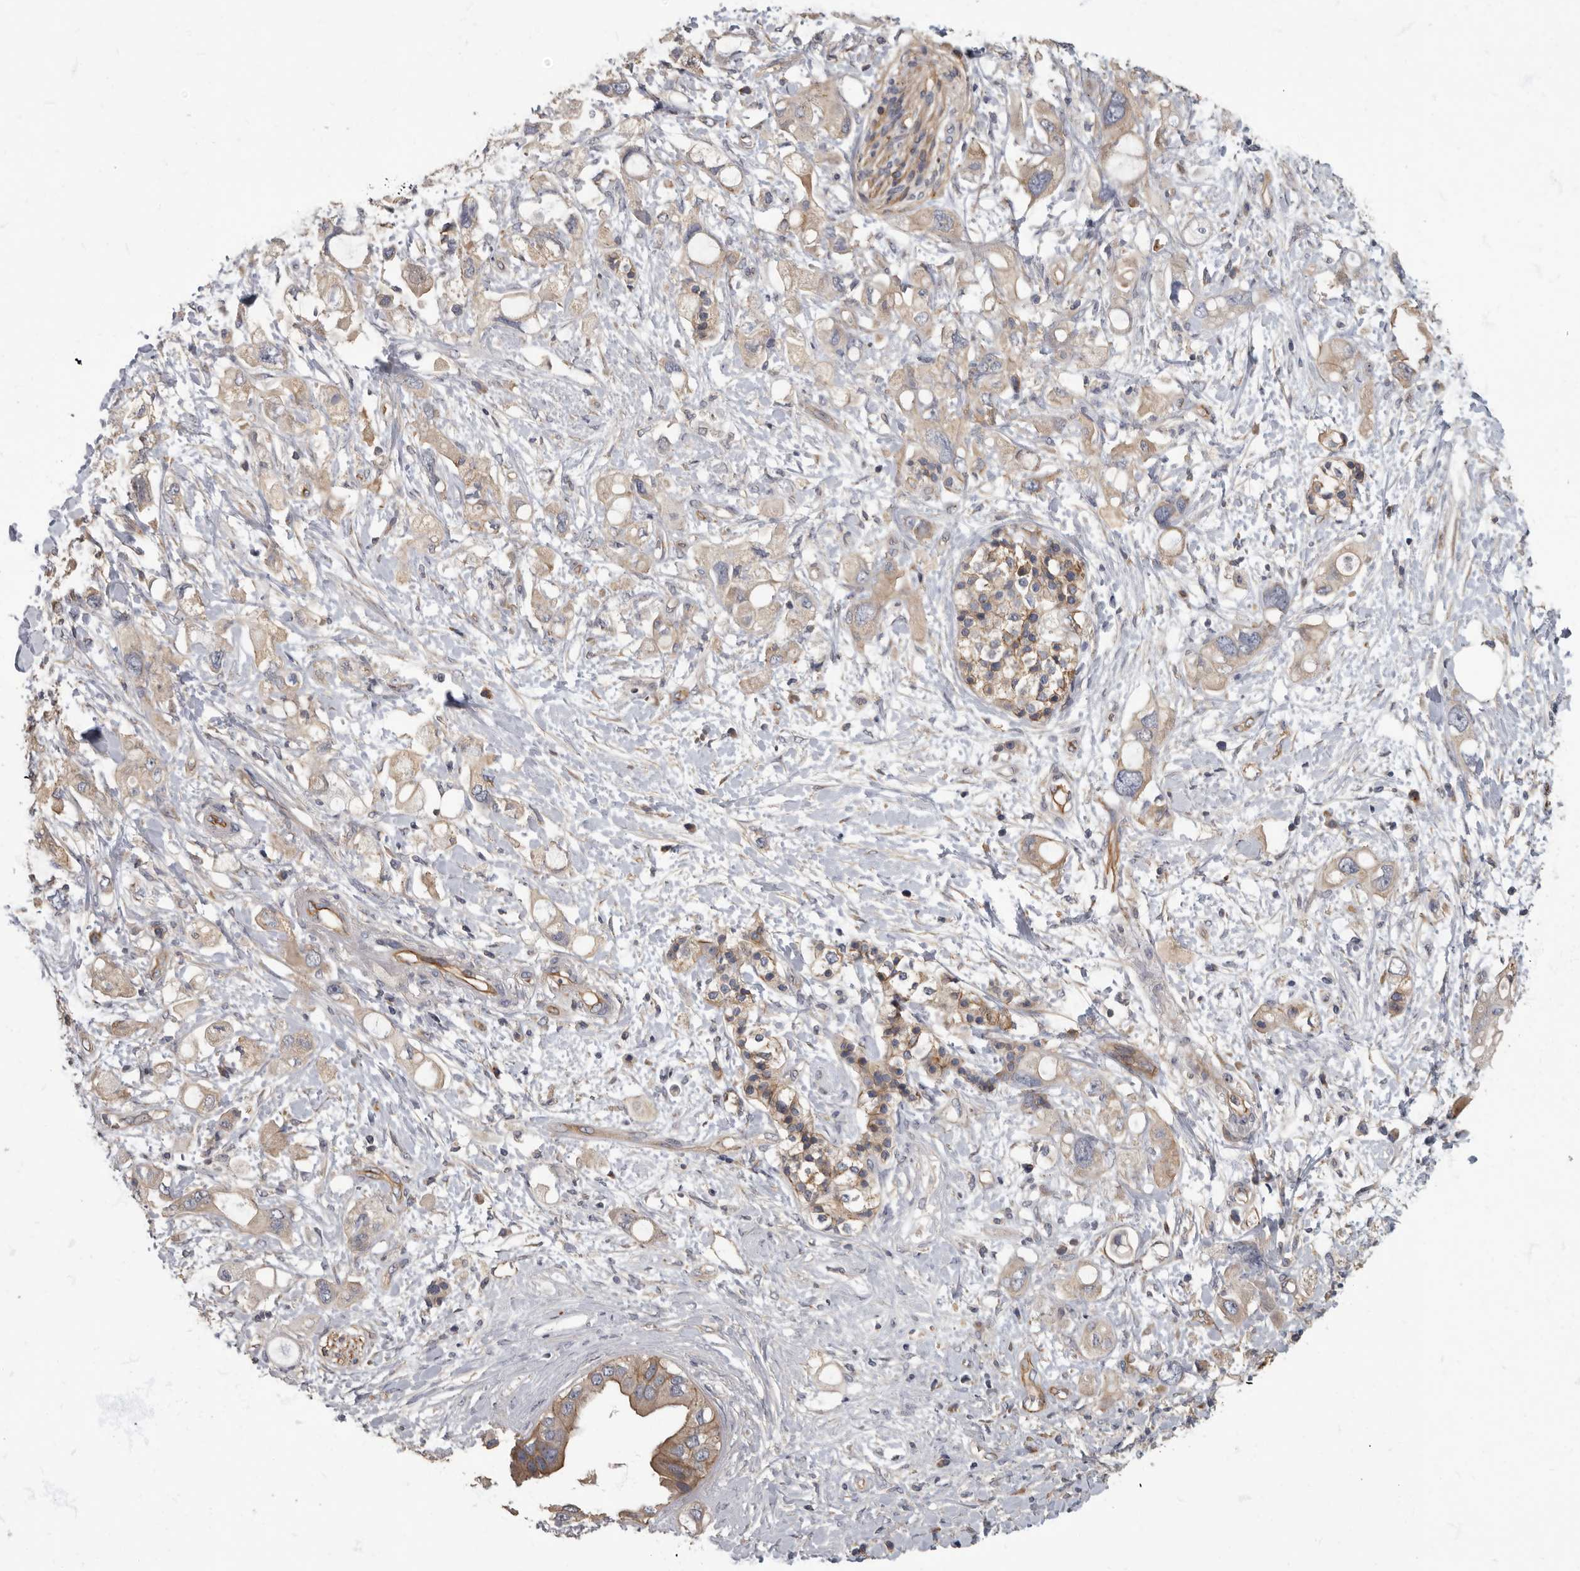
{"staining": {"intensity": "weak", "quantity": "25%-75%", "location": "cytoplasmic/membranous"}, "tissue": "pancreatic cancer", "cell_type": "Tumor cells", "image_type": "cancer", "snomed": [{"axis": "morphology", "description": "Adenocarcinoma, NOS"}, {"axis": "topography", "description": "Pancreas"}], "caption": "Pancreatic adenocarcinoma tissue reveals weak cytoplasmic/membranous positivity in approximately 25%-75% of tumor cells, visualized by immunohistochemistry. (DAB (3,3'-diaminobenzidine) IHC, brown staining for protein, blue staining for nuclei).", "gene": "PDK1", "patient": {"sex": "female", "age": 56}}